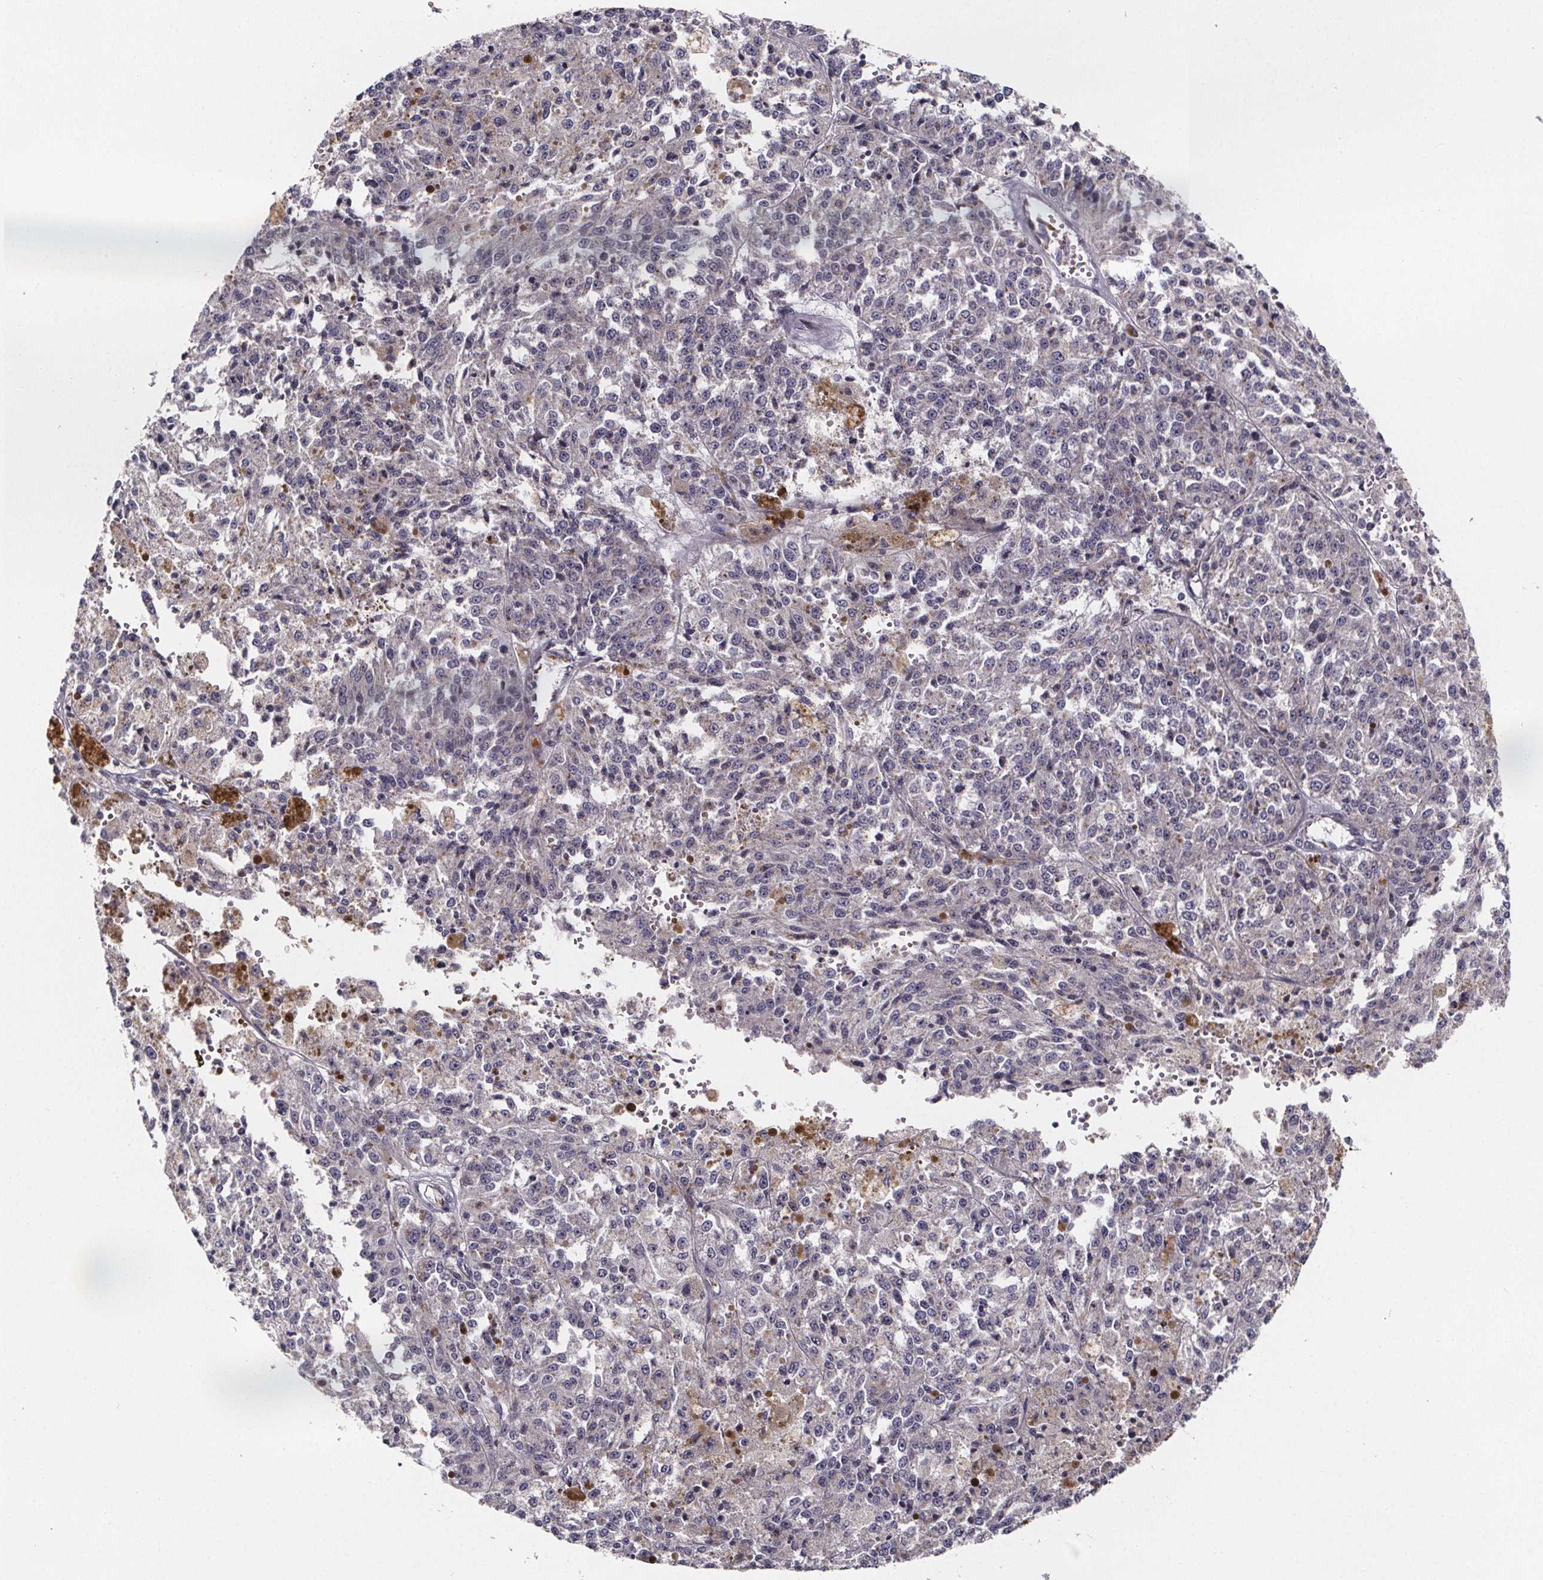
{"staining": {"intensity": "negative", "quantity": "none", "location": "none"}, "tissue": "melanoma", "cell_type": "Tumor cells", "image_type": "cancer", "snomed": [{"axis": "morphology", "description": "Malignant melanoma, Metastatic site"}, {"axis": "topography", "description": "Lymph node"}], "caption": "This is an immunohistochemistry photomicrograph of malignant melanoma (metastatic site). There is no staining in tumor cells.", "gene": "NDST1", "patient": {"sex": "female", "age": 64}}